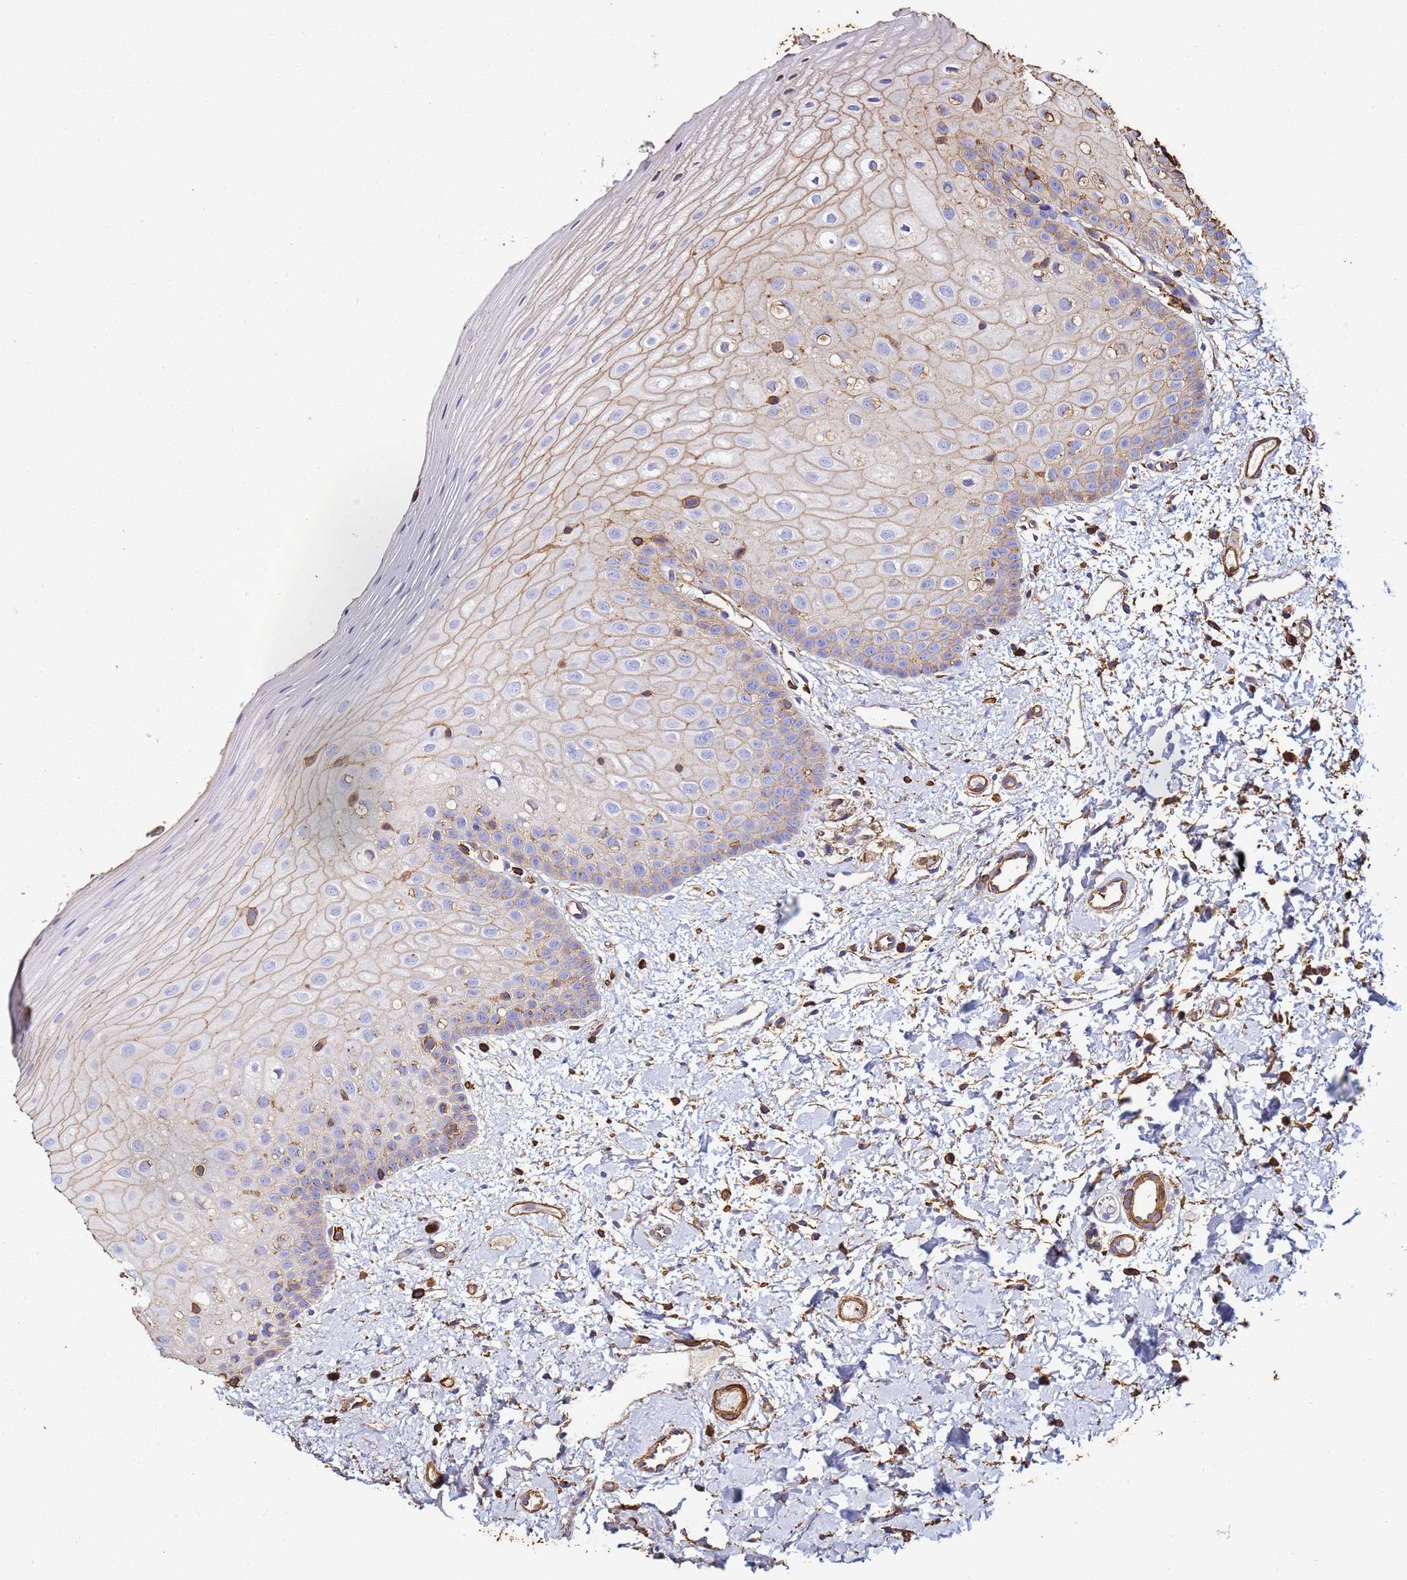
{"staining": {"intensity": "moderate", "quantity": "25%-75%", "location": "cytoplasmic/membranous"}, "tissue": "oral mucosa", "cell_type": "Squamous epithelial cells", "image_type": "normal", "snomed": [{"axis": "morphology", "description": "Normal tissue, NOS"}, {"axis": "topography", "description": "Oral tissue"}], "caption": "The immunohistochemical stain highlights moderate cytoplasmic/membranous staining in squamous epithelial cells of unremarkable oral mucosa. The staining was performed using DAB, with brown indicating positive protein expression. Nuclei are stained blue with hematoxylin.", "gene": "ACTA1", "patient": {"sex": "female", "age": 67}}